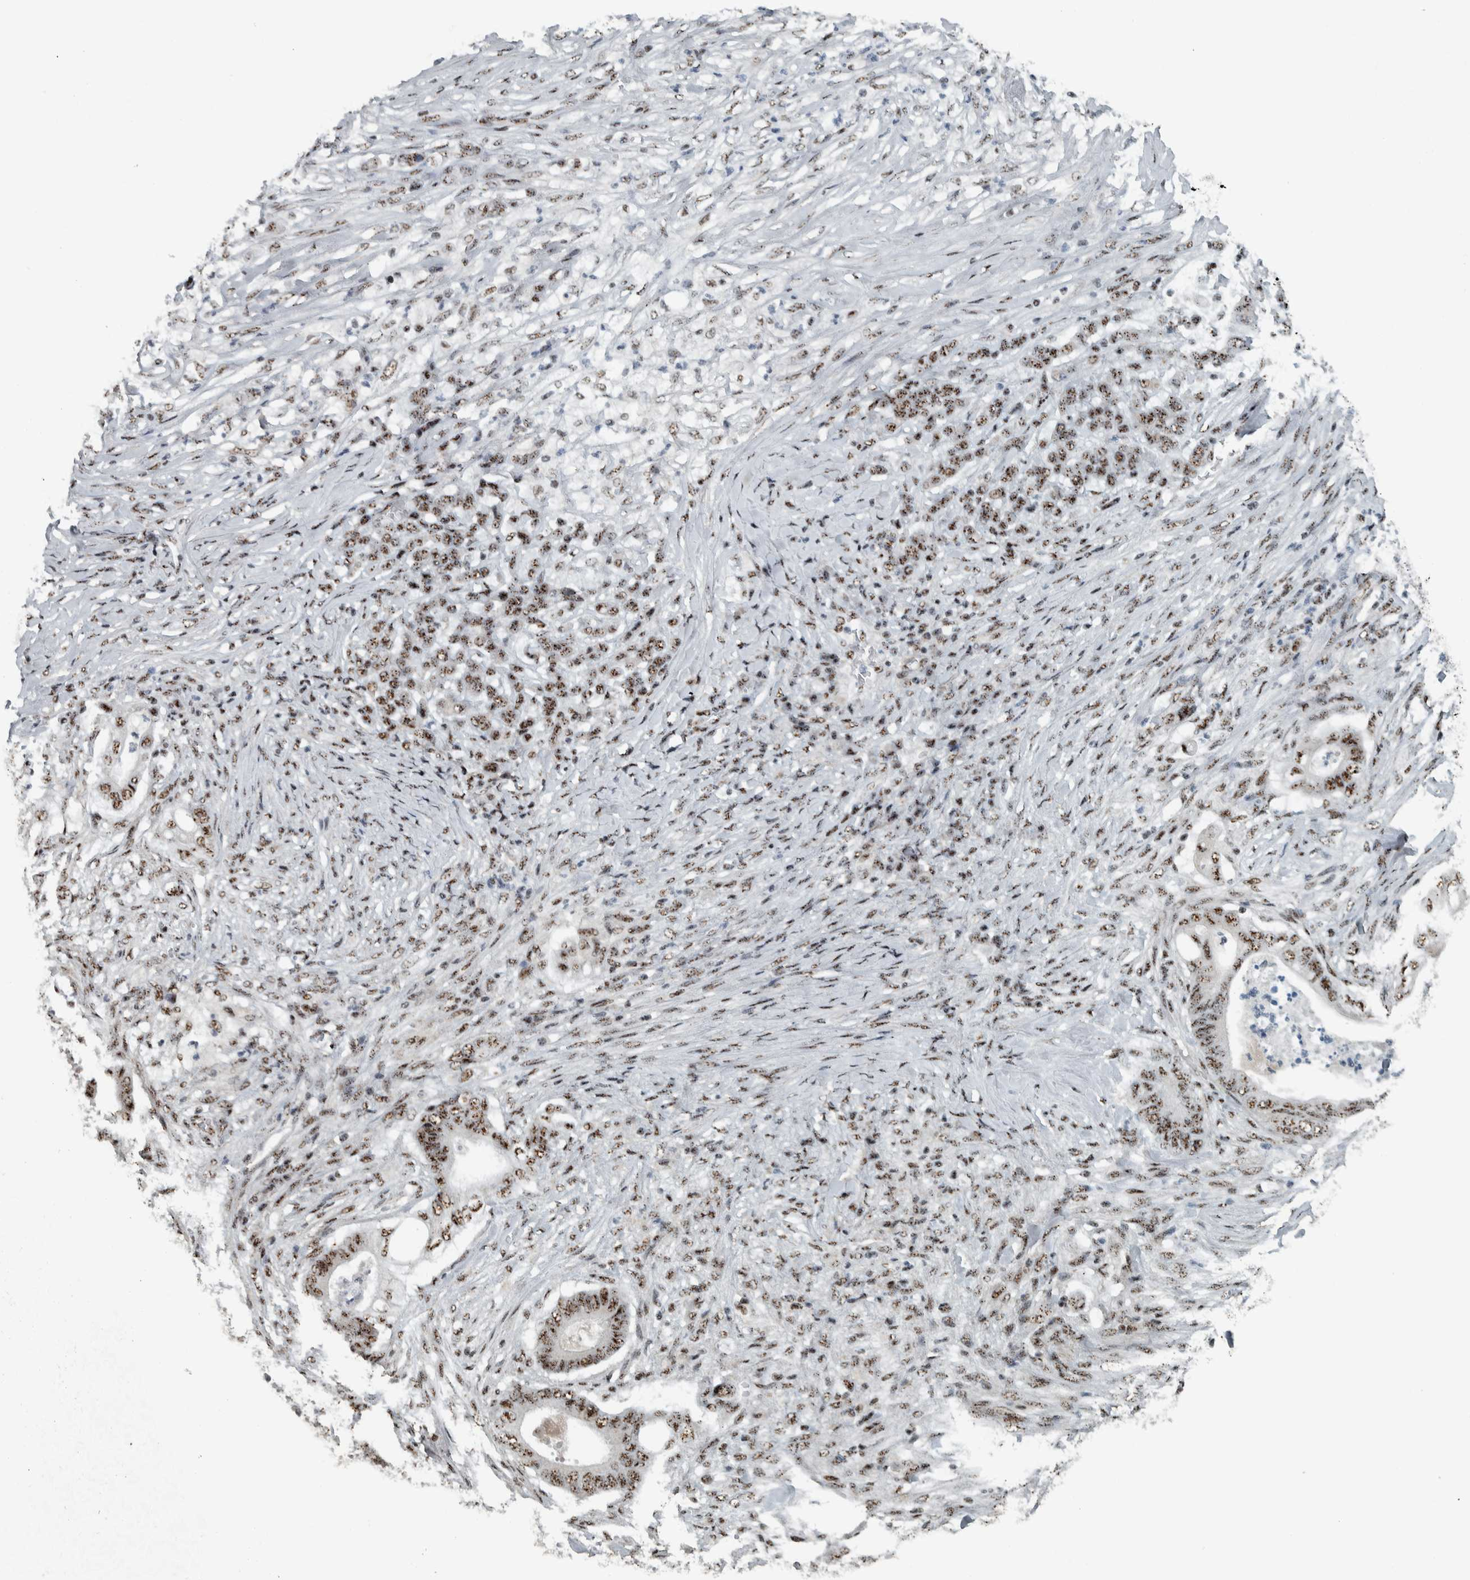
{"staining": {"intensity": "moderate", "quantity": ">75%", "location": "nuclear"}, "tissue": "stomach cancer", "cell_type": "Tumor cells", "image_type": "cancer", "snomed": [{"axis": "morphology", "description": "Adenocarcinoma, NOS"}, {"axis": "topography", "description": "Stomach"}], "caption": "Immunohistochemistry (IHC) micrograph of stomach cancer stained for a protein (brown), which shows medium levels of moderate nuclear positivity in about >75% of tumor cells.", "gene": "SON", "patient": {"sex": "female", "age": 73}}